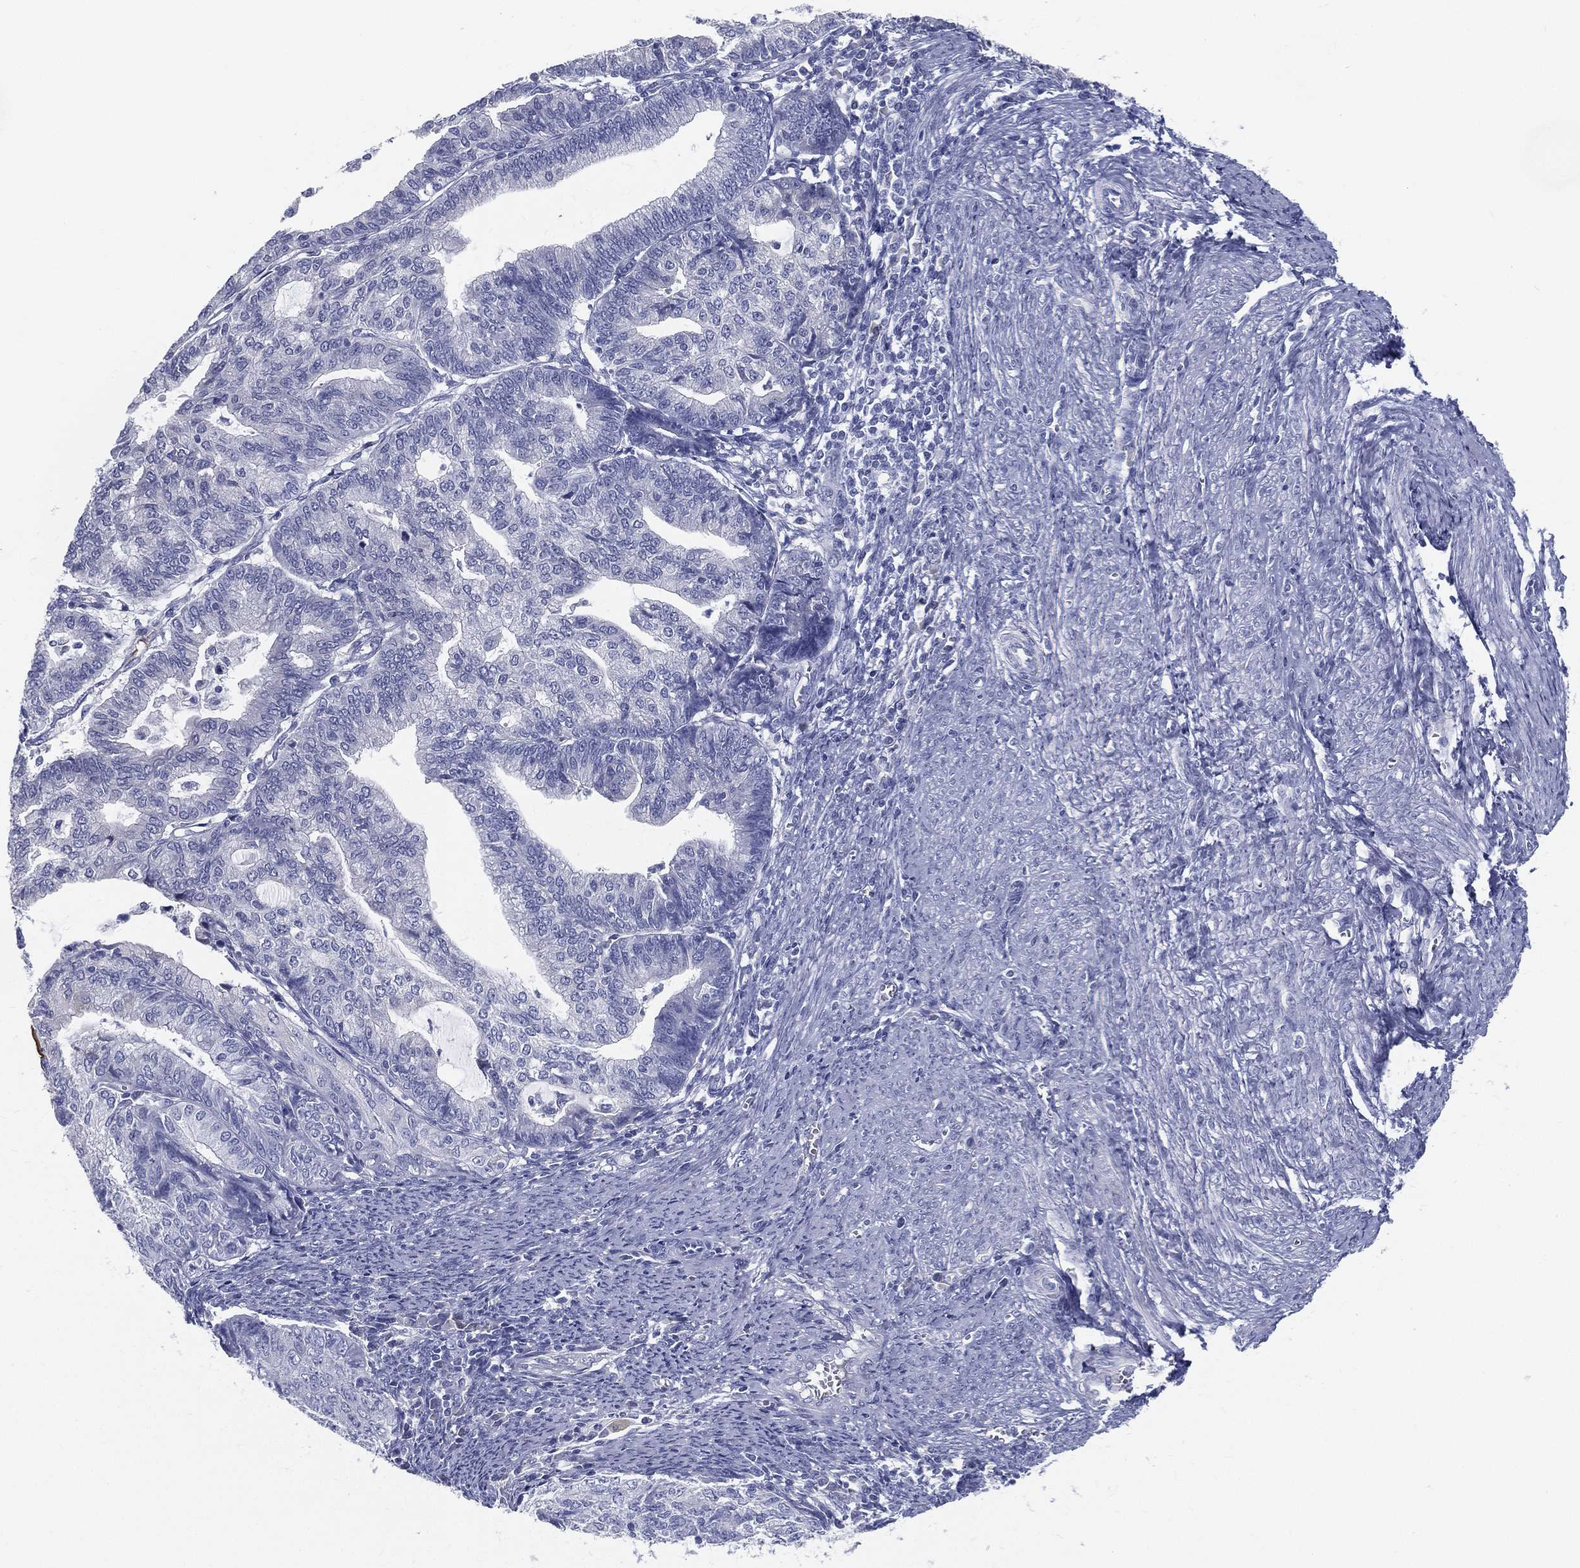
{"staining": {"intensity": "negative", "quantity": "none", "location": "none"}, "tissue": "endometrial cancer", "cell_type": "Tumor cells", "image_type": "cancer", "snomed": [{"axis": "morphology", "description": "Adenocarcinoma, NOS"}, {"axis": "topography", "description": "Endometrium"}], "caption": "This is an IHC image of endometrial cancer. There is no positivity in tumor cells.", "gene": "STS", "patient": {"sex": "female", "age": 82}}